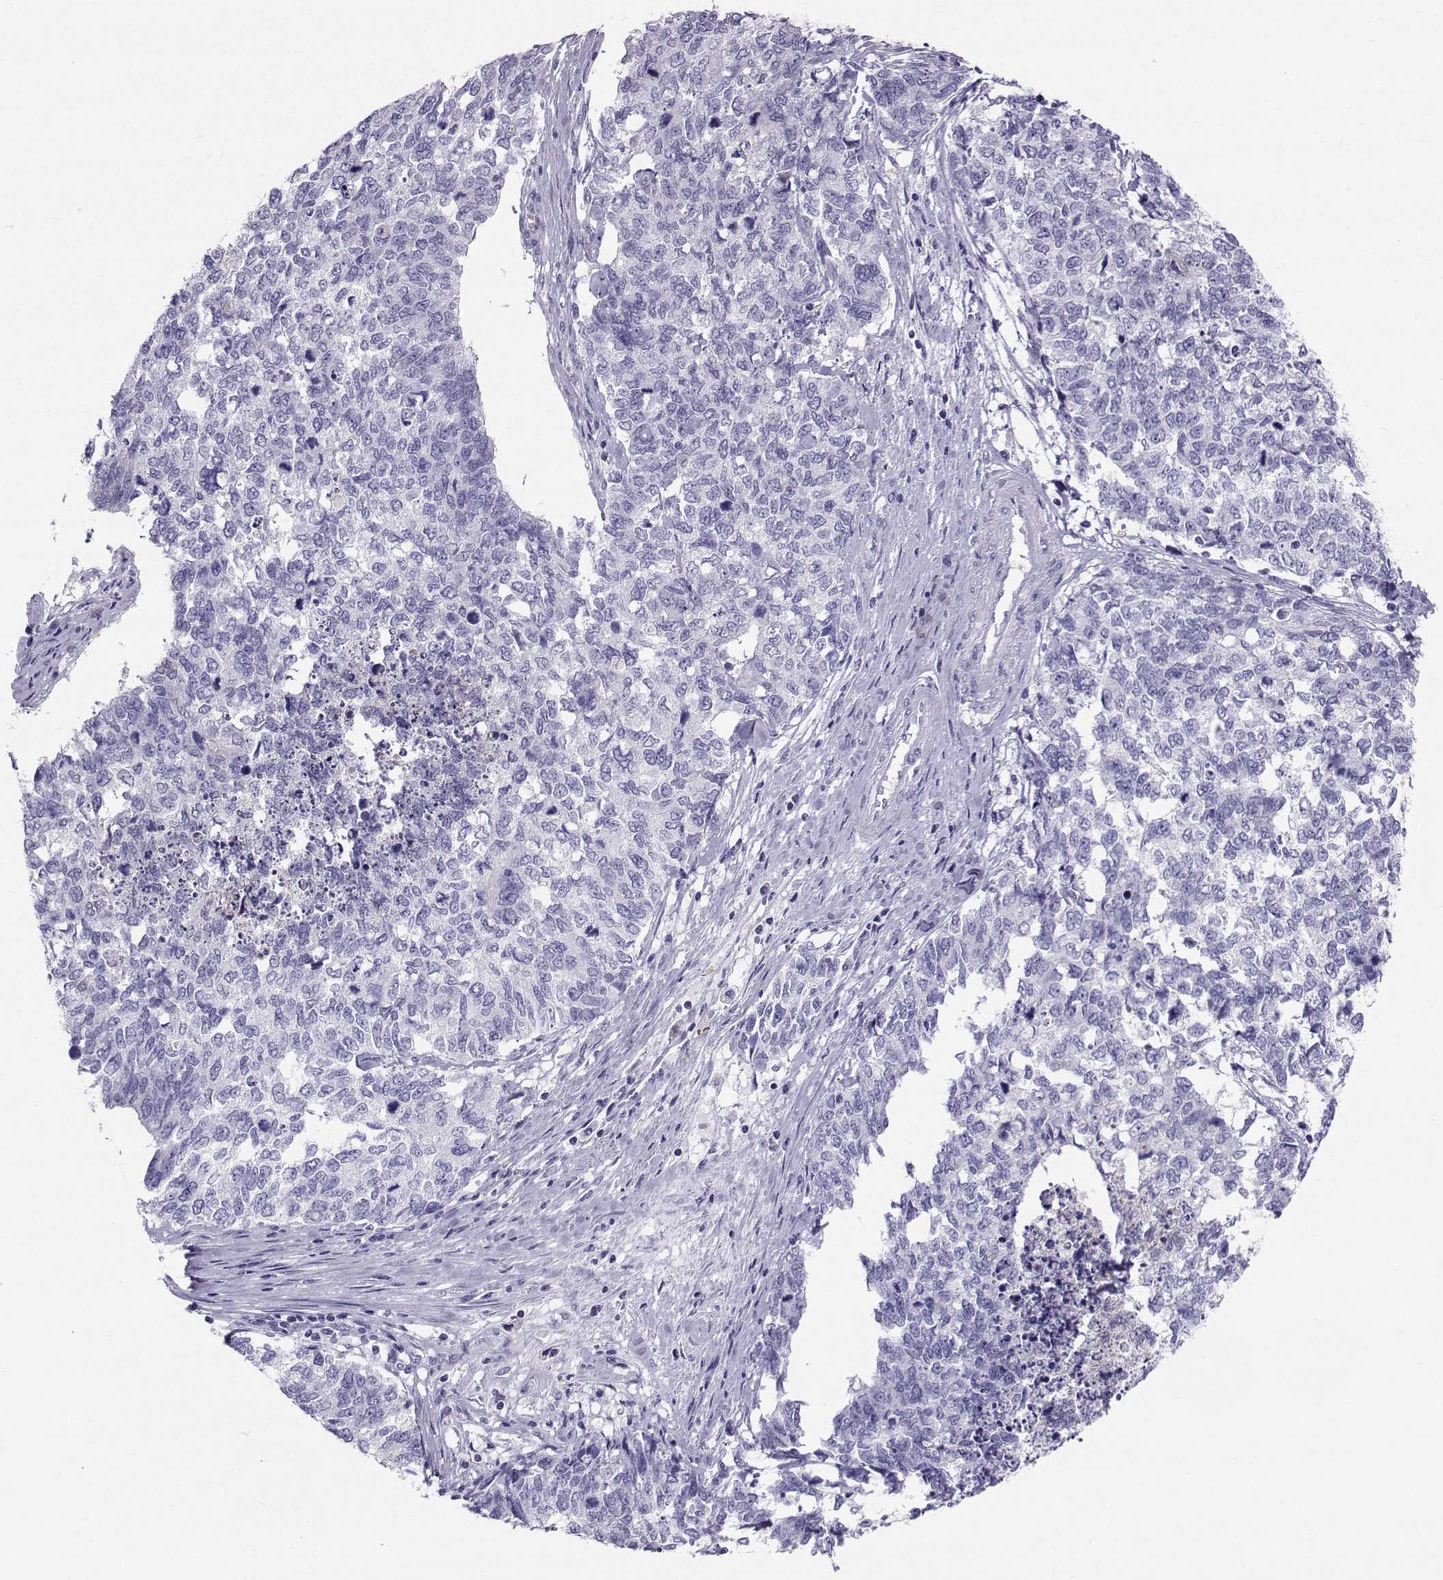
{"staining": {"intensity": "negative", "quantity": "none", "location": "none"}, "tissue": "cervical cancer", "cell_type": "Tumor cells", "image_type": "cancer", "snomed": [{"axis": "morphology", "description": "Squamous cell carcinoma, NOS"}, {"axis": "topography", "description": "Cervix"}], "caption": "Immunohistochemistry (IHC) micrograph of neoplastic tissue: cervical cancer (squamous cell carcinoma) stained with DAB (3,3'-diaminobenzidine) exhibits no significant protein expression in tumor cells.", "gene": "PGK1", "patient": {"sex": "female", "age": 63}}